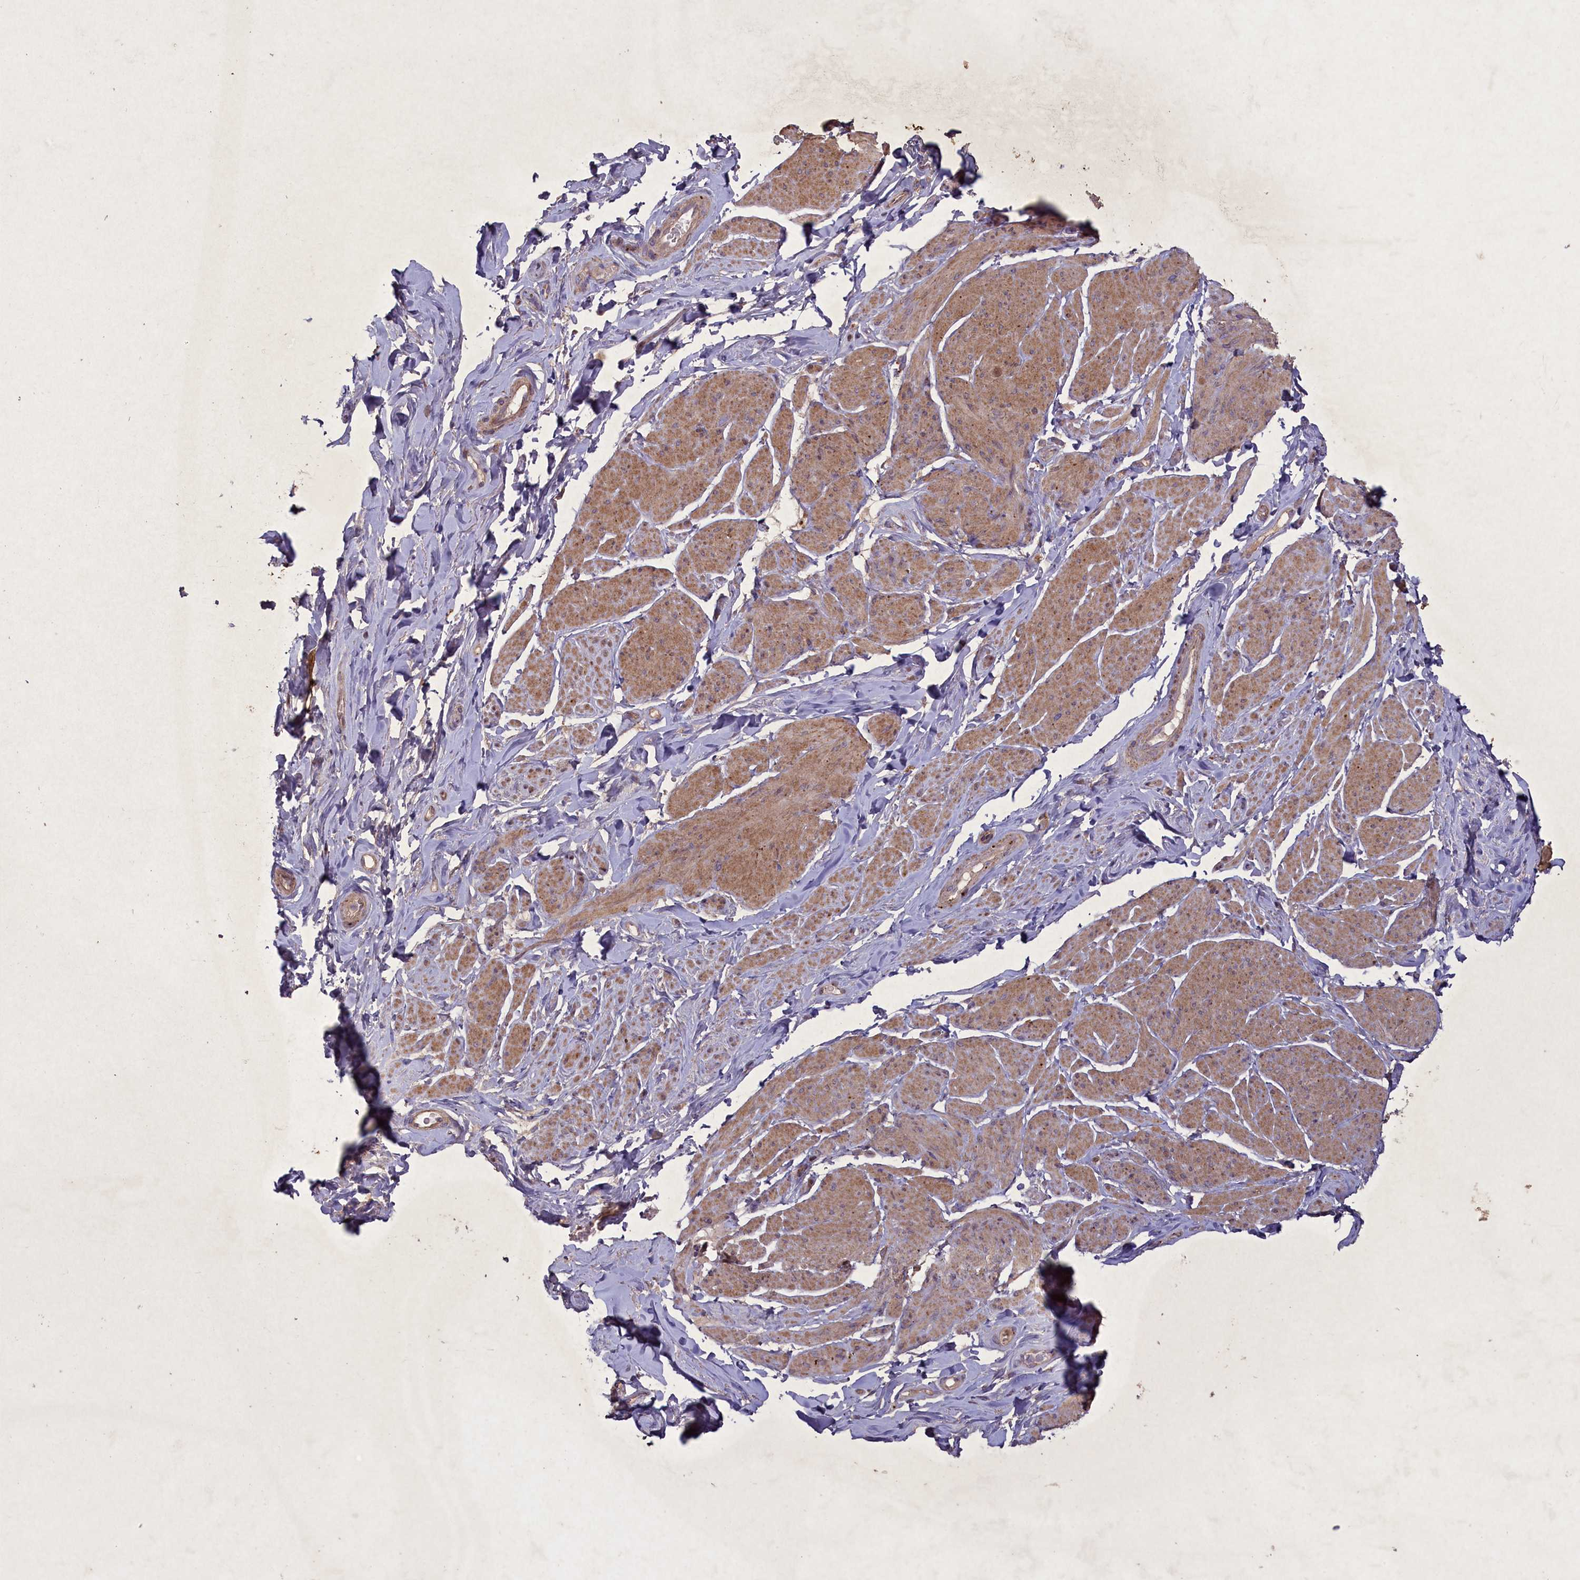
{"staining": {"intensity": "moderate", "quantity": "25%-75%", "location": "cytoplasmic/membranous"}, "tissue": "smooth muscle", "cell_type": "Smooth muscle cells", "image_type": "normal", "snomed": [{"axis": "morphology", "description": "Normal tissue, NOS"}, {"axis": "topography", "description": "Smooth muscle"}, {"axis": "topography", "description": "Peripheral nerve tissue"}], "caption": "Benign smooth muscle was stained to show a protein in brown. There is medium levels of moderate cytoplasmic/membranous expression in about 25%-75% of smooth muscle cells.", "gene": "CIAO2B", "patient": {"sex": "male", "age": 69}}